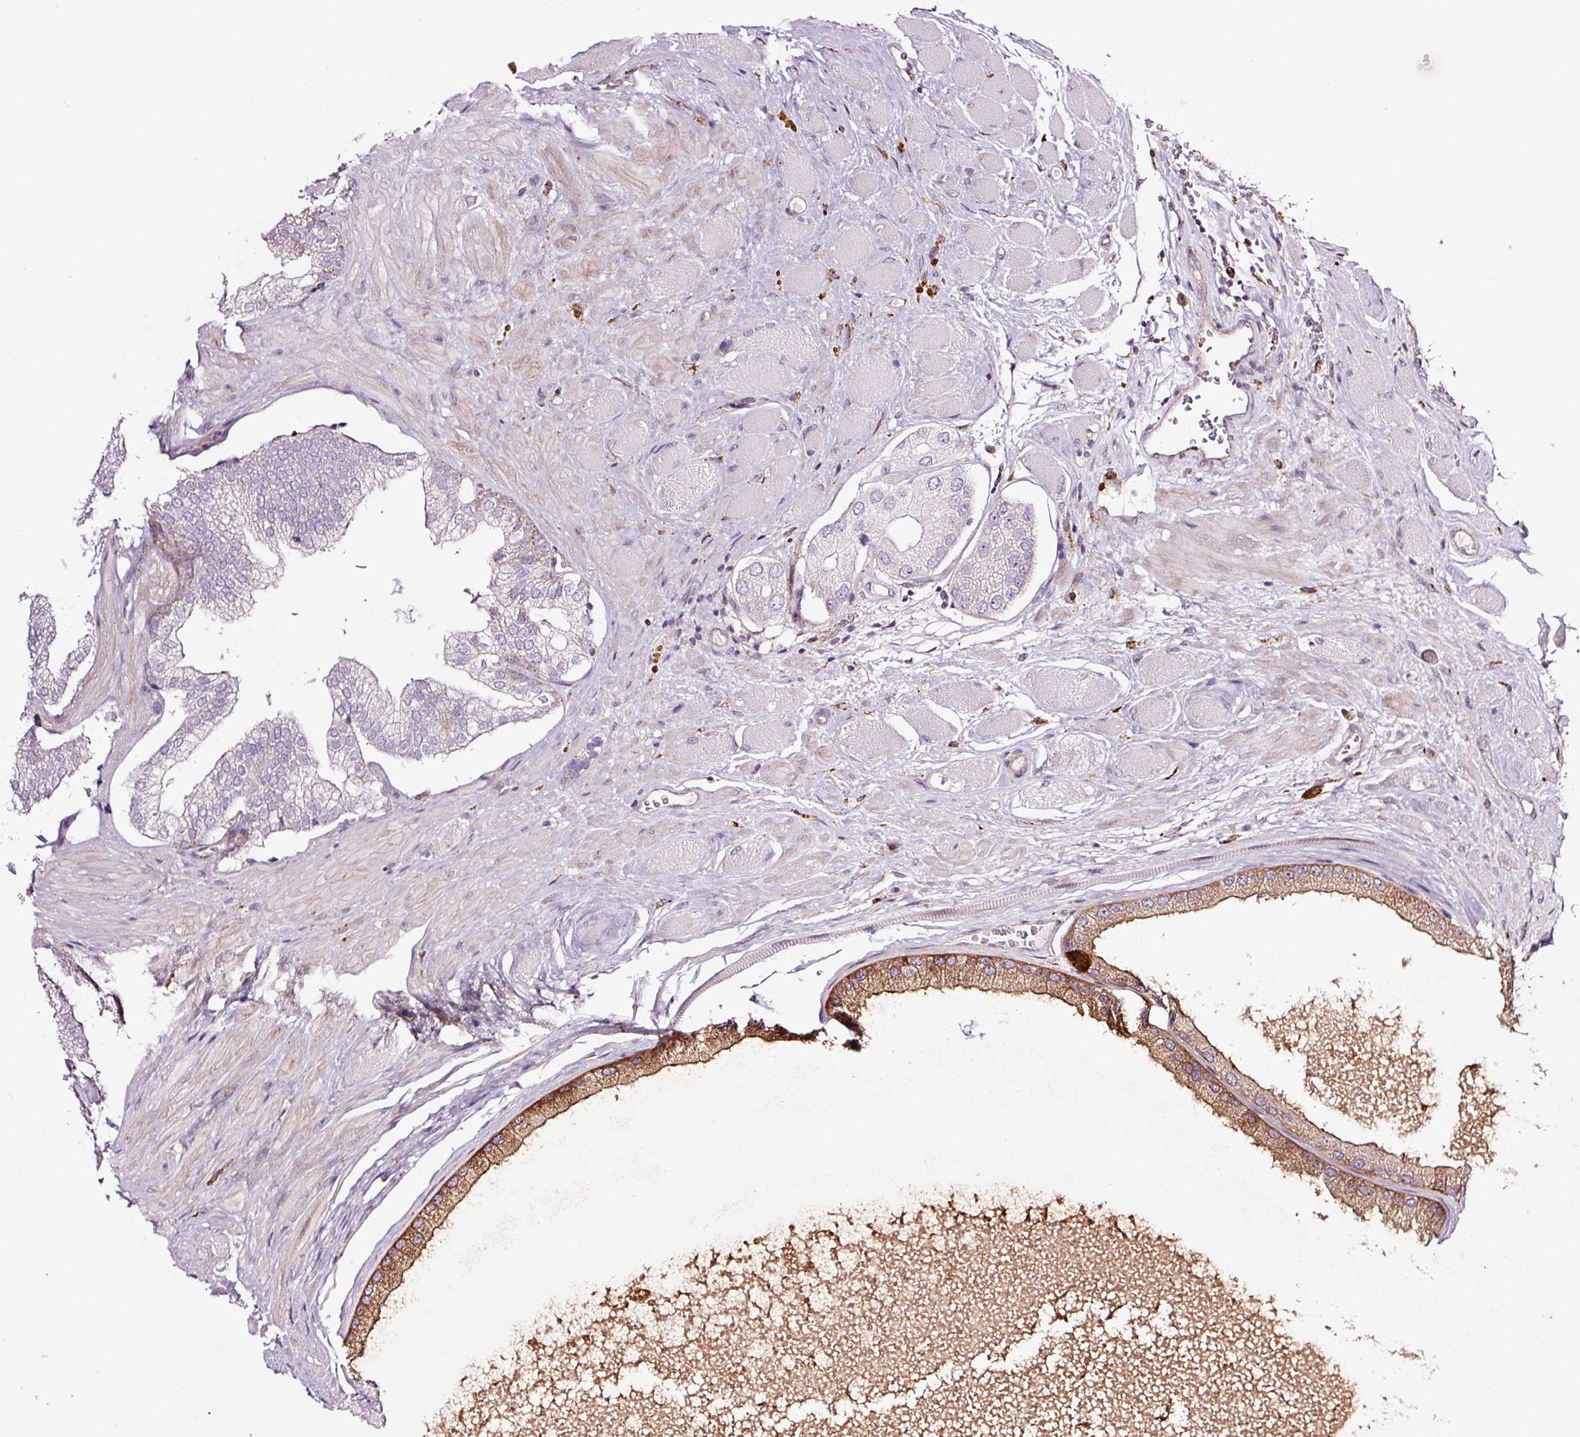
{"staining": {"intensity": "negative", "quantity": "none", "location": "none"}, "tissue": "prostate cancer", "cell_type": "Tumor cells", "image_type": "cancer", "snomed": [{"axis": "morphology", "description": "Adenocarcinoma, Low grade"}, {"axis": "topography", "description": "Prostate"}], "caption": "Immunohistochemistry (IHC) of human prostate cancer (low-grade adenocarcinoma) shows no expression in tumor cells. Brightfield microscopy of immunohistochemistry stained with DAB (3,3'-diaminobenzidine) (brown) and hematoxylin (blue), captured at high magnification.", "gene": "SH2D6", "patient": {"sex": "male", "age": 42}}